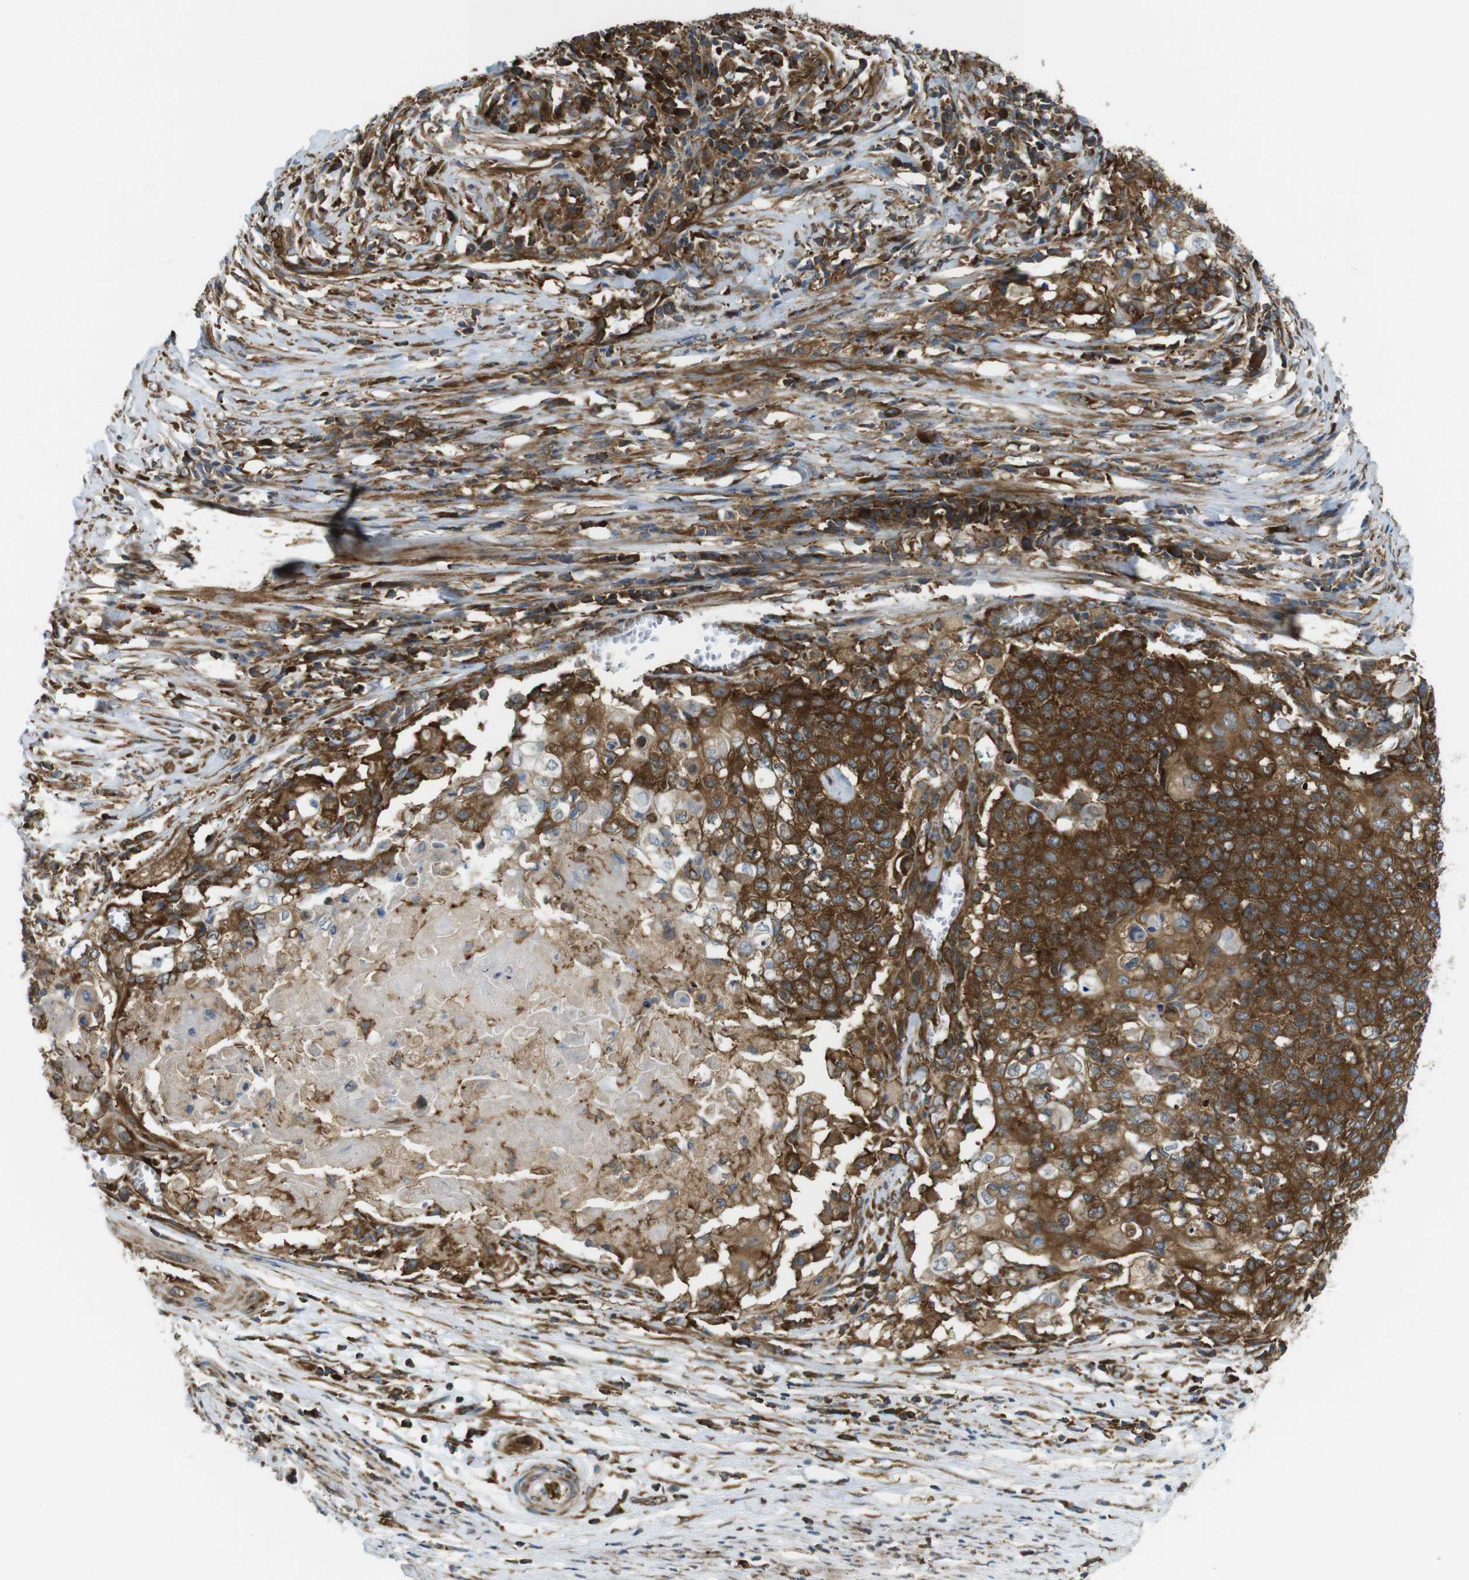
{"staining": {"intensity": "strong", "quantity": ">75%", "location": "cytoplasmic/membranous"}, "tissue": "cervical cancer", "cell_type": "Tumor cells", "image_type": "cancer", "snomed": [{"axis": "morphology", "description": "Squamous cell carcinoma, NOS"}, {"axis": "topography", "description": "Cervix"}], "caption": "Cervical cancer (squamous cell carcinoma) stained with IHC exhibits strong cytoplasmic/membranous positivity in about >75% of tumor cells.", "gene": "TSC1", "patient": {"sex": "female", "age": 39}}